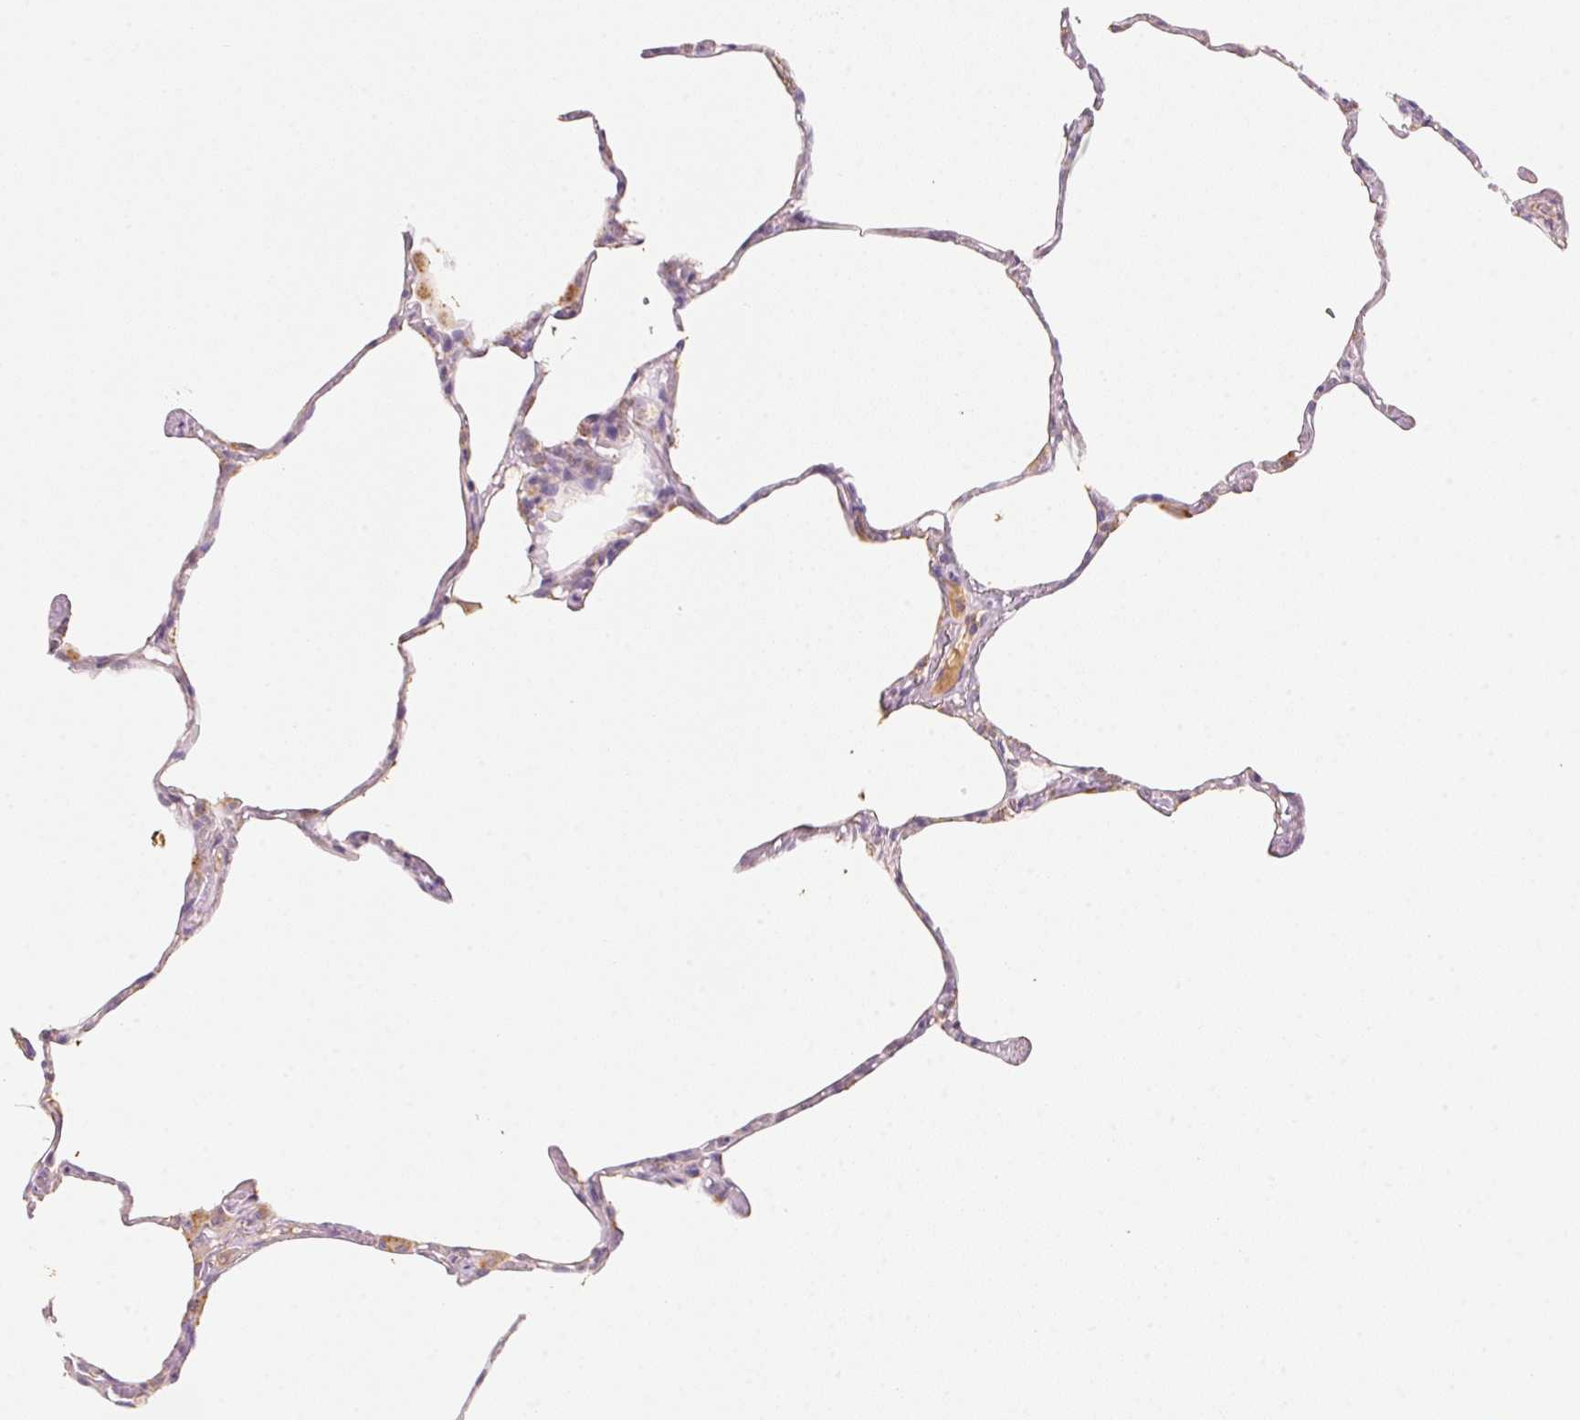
{"staining": {"intensity": "weak", "quantity": "<25%", "location": "cytoplasmic/membranous"}, "tissue": "lung", "cell_type": "Alveolar cells", "image_type": "normal", "snomed": [{"axis": "morphology", "description": "Normal tissue, NOS"}, {"axis": "topography", "description": "Lung"}], "caption": "Human lung stained for a protein using immunohistochemistry reveals no expression in alveolar cells.", "gene": "RMDN2", "patient": {"sex": "male", "age": 65}}